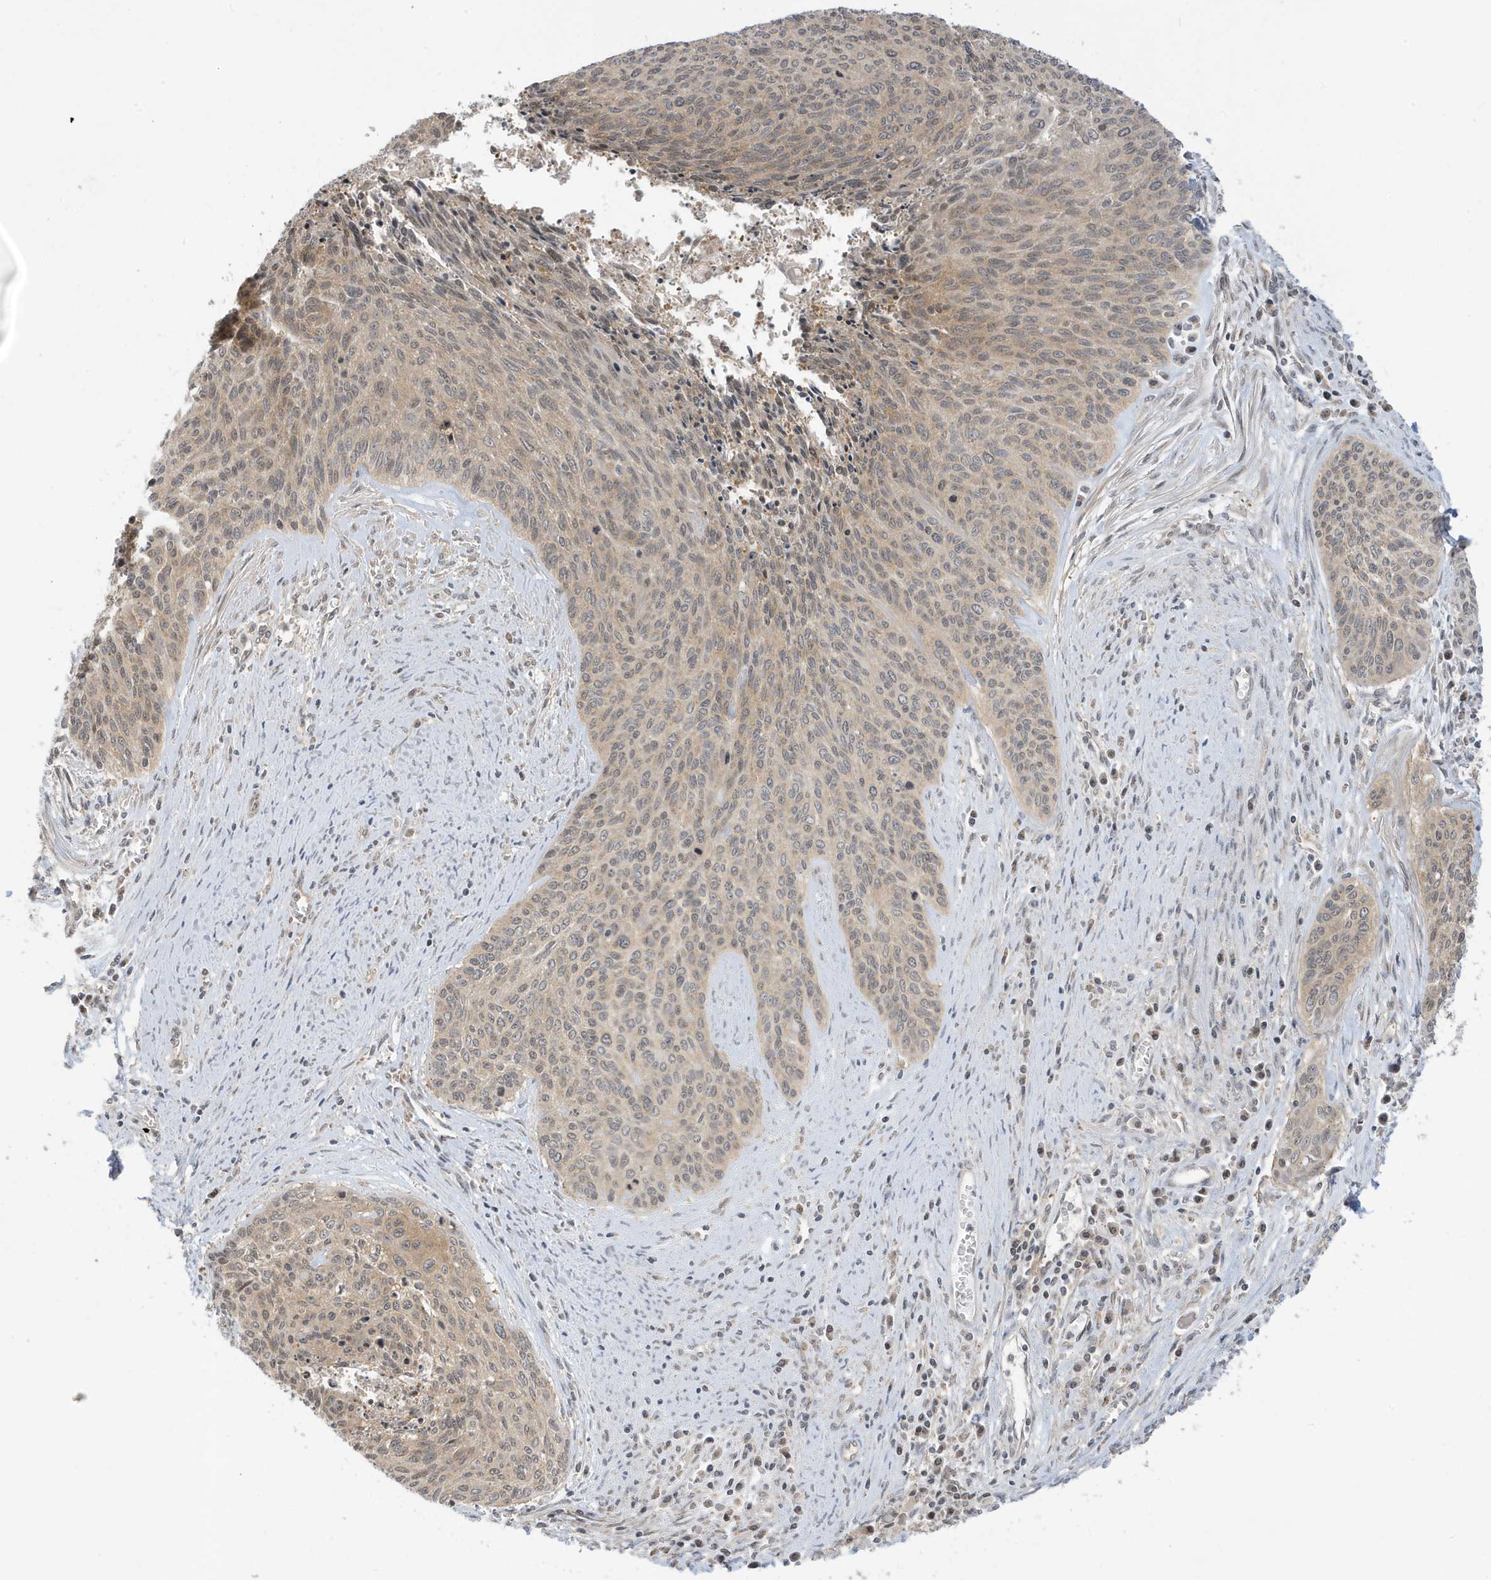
{"staining": {"intensity": "weak", "quantity": ">75%", "location": "nuclear"}, "tissue": "cervical cancer", "cell_type": "Tumor cells", "image_type": "cancer", "snomed": [{"axis": "morphology", "description": "Squamous cell carcinoma, NOS"}, {"axis": "topography", "description": "Cervix"}], "caption": "Cervical cancer stained with a brown dye exhibits weak nuclear positive positivity in about >75% of tumor cells.", "gene": "TAB3", "patient": {"sex": "female", "age": 55}}